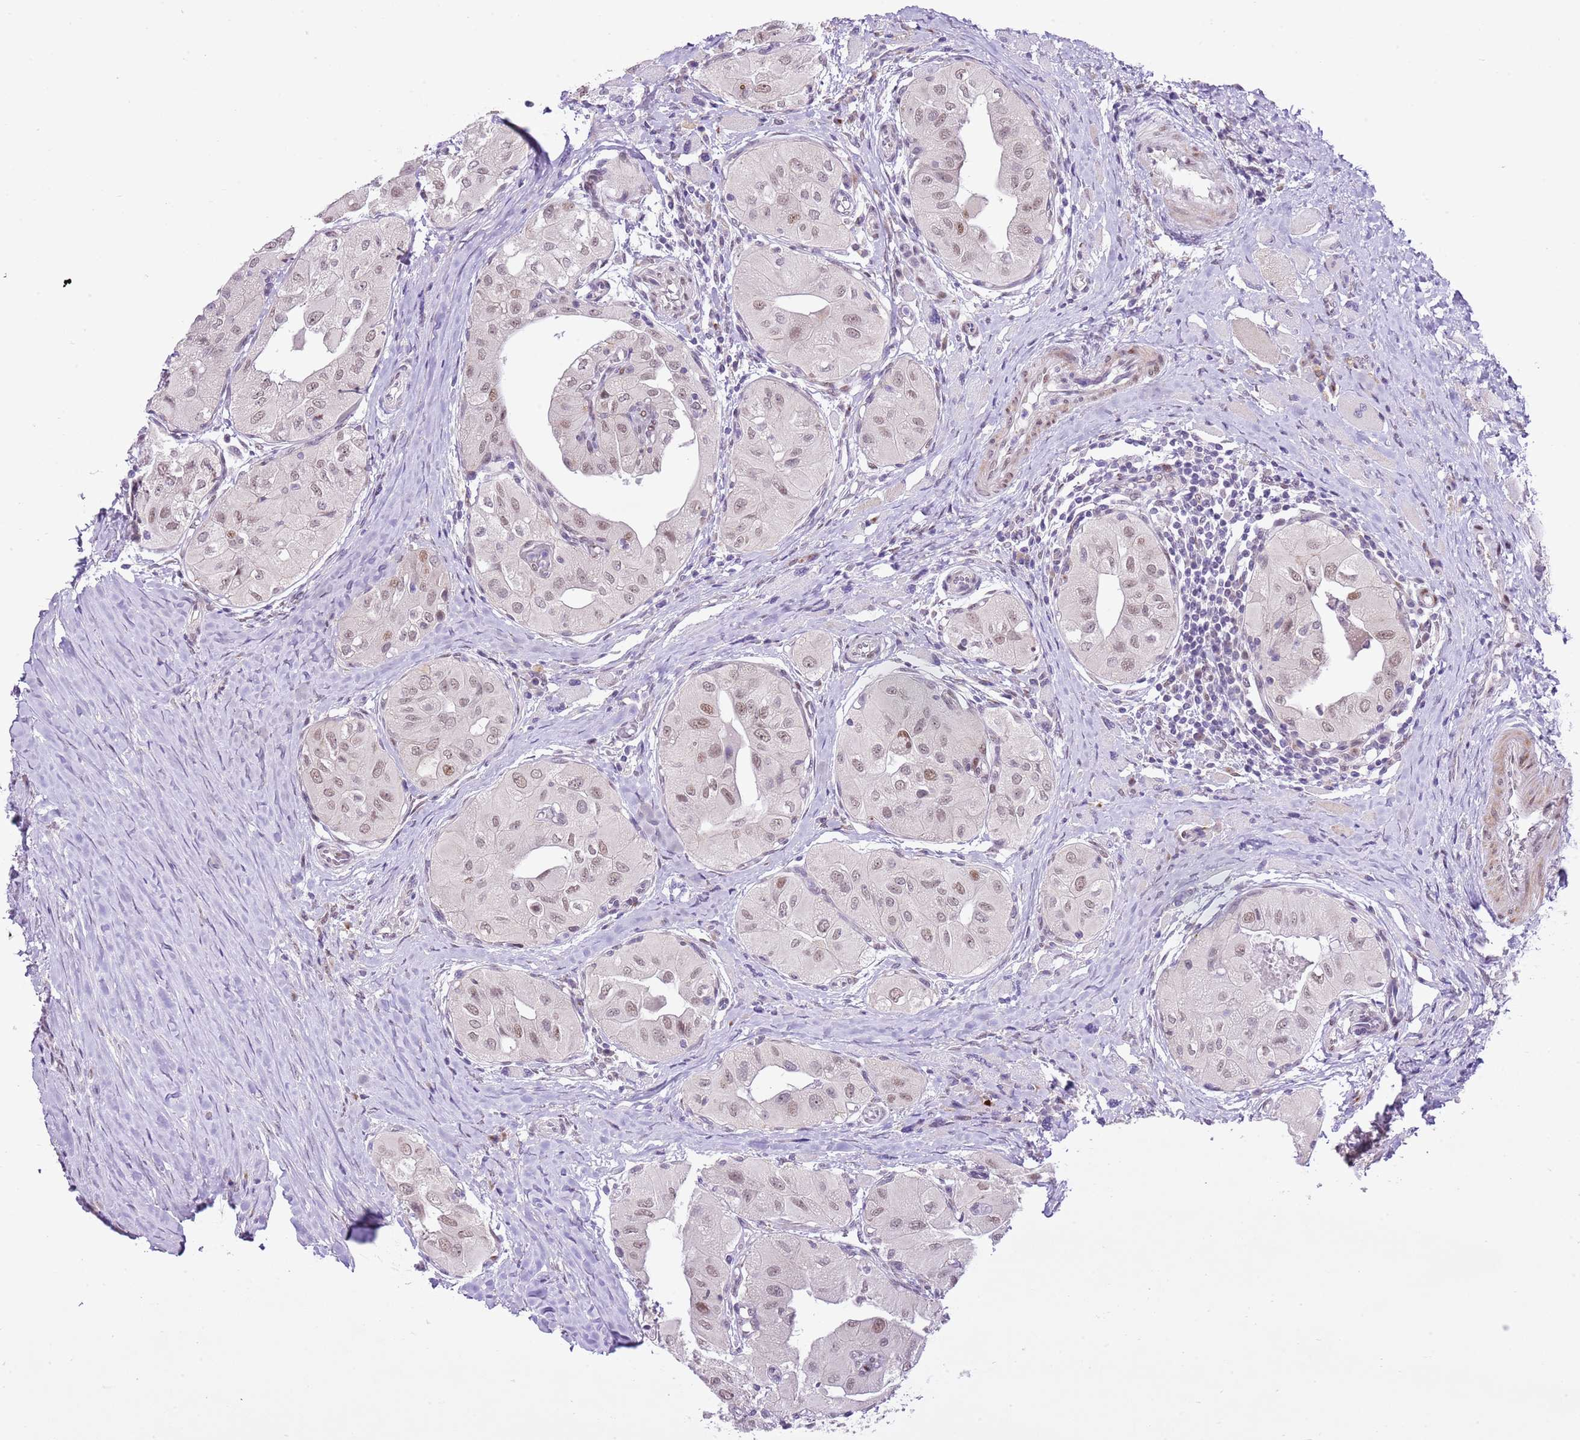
{"staining": {"intensity": "weak", "quantity": "25%-75%", "location": "nuclear"}, "tissue": "thyroid cancer", "cell_type": "Tumor cells", "image_type": "cancer", "snomed": [{"axis": "morphology", "description": "Papillary adenocarcinoma, NOS"}, {"axis": "topography", "description": "Thyroid gland"}], "caption": "Tumor cells show weak nuclear staining in approximately 25%-75% of cells in papillary adenocarcinoma (thyroid).", "gene": "NACC2", "patient": {"sex": "female", "age": 59}}